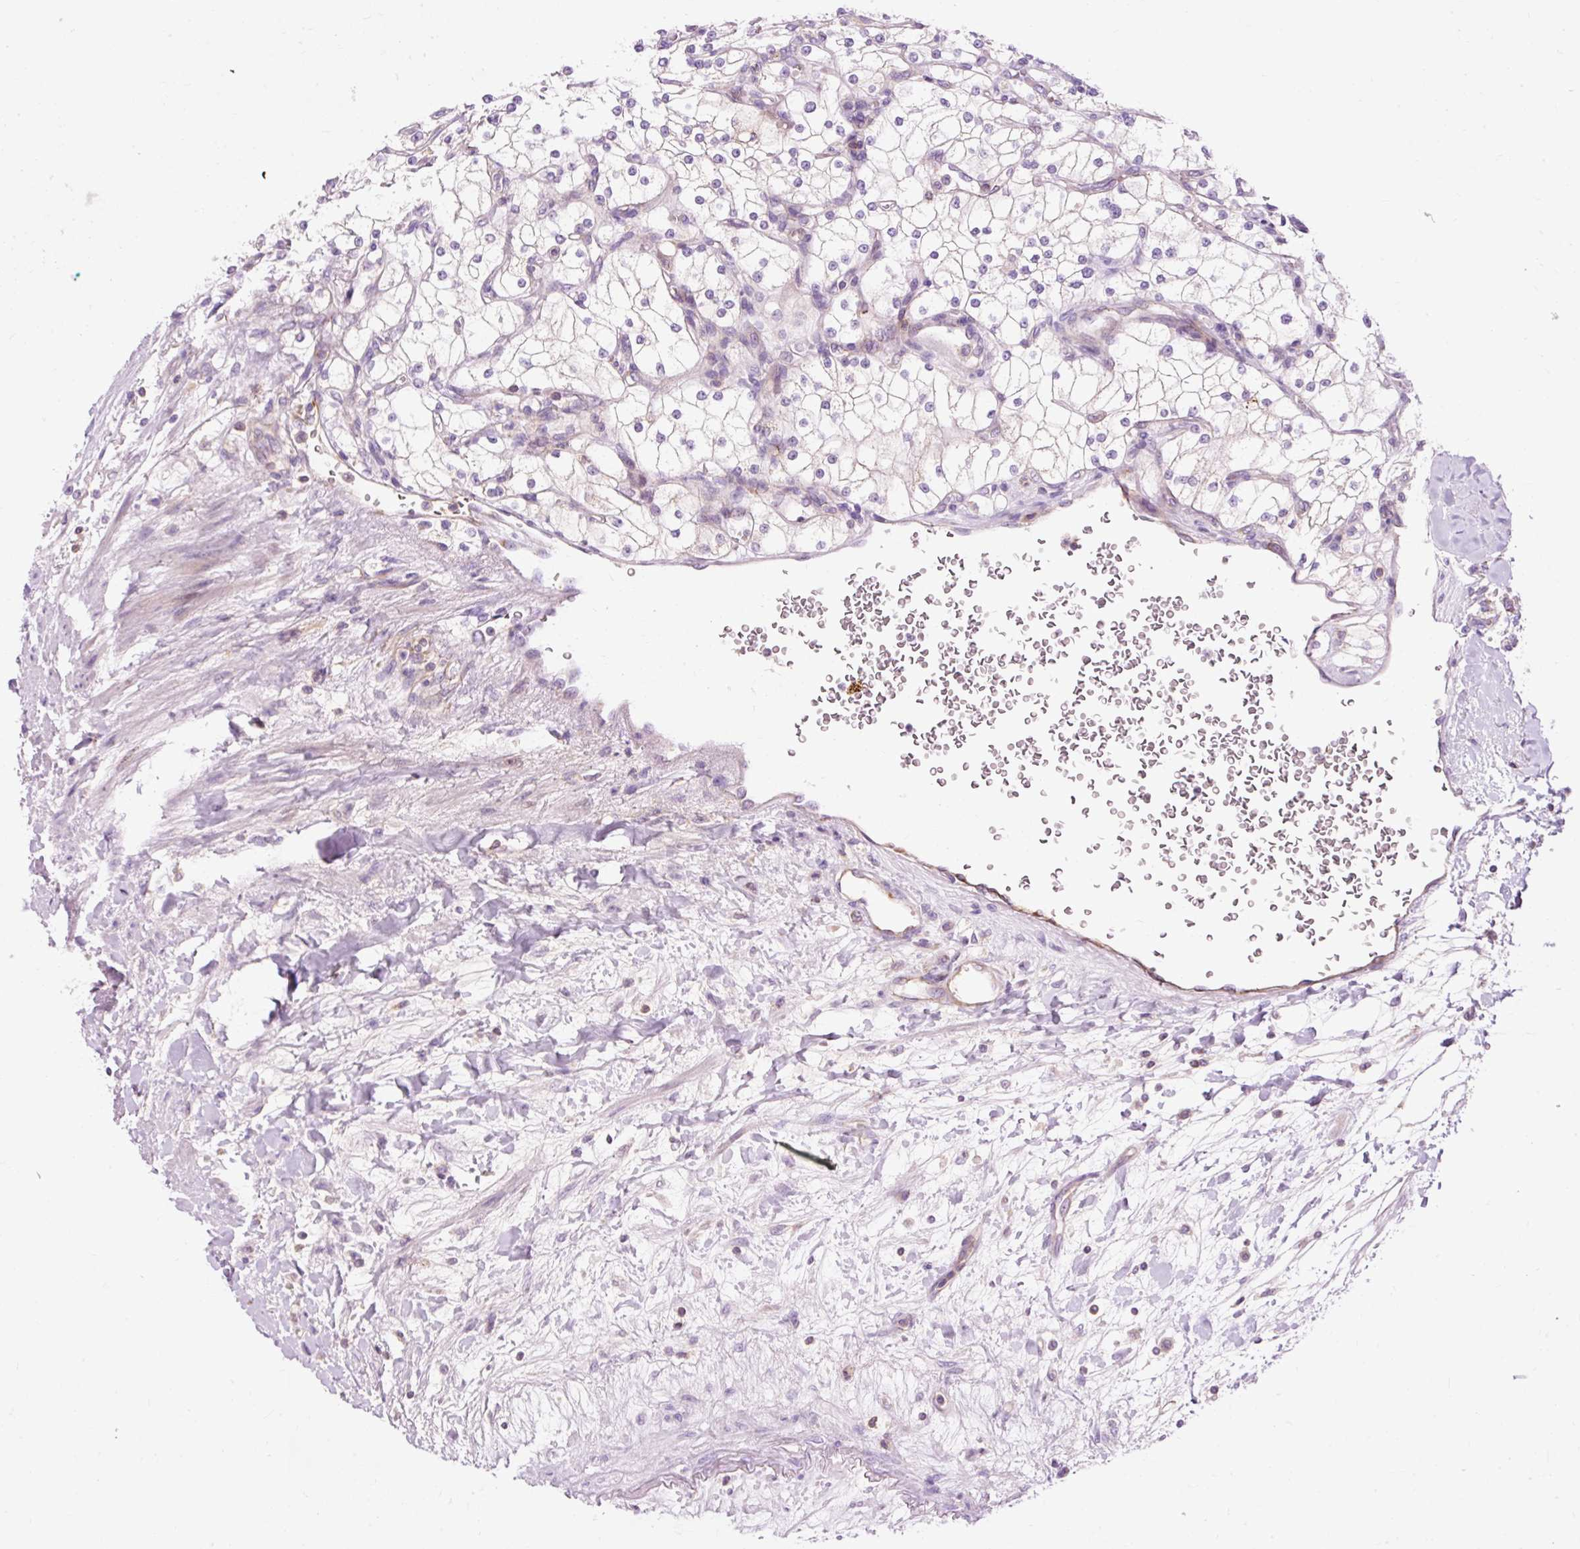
{"staining": {"intensity": "negative", "quantity": "none", "location": "none"}, "tissue": "renal cancer", "cell_type": "Tumor cells", "image_type": "cancer", "snomed": [{"axis": "morphology", "description": "Adenocarcinoma, NOS"}, {"axis": "topography", "description": "Kidney"}], "caption": "Tumor cells are negative for protein expression in human renal cancer (adenocarcinoma). (Immunohistochemistry (ihc), brightfield microscopy, high magnification).", "gene": "CD83", "patient": {"sex": "male", "age": 80}}